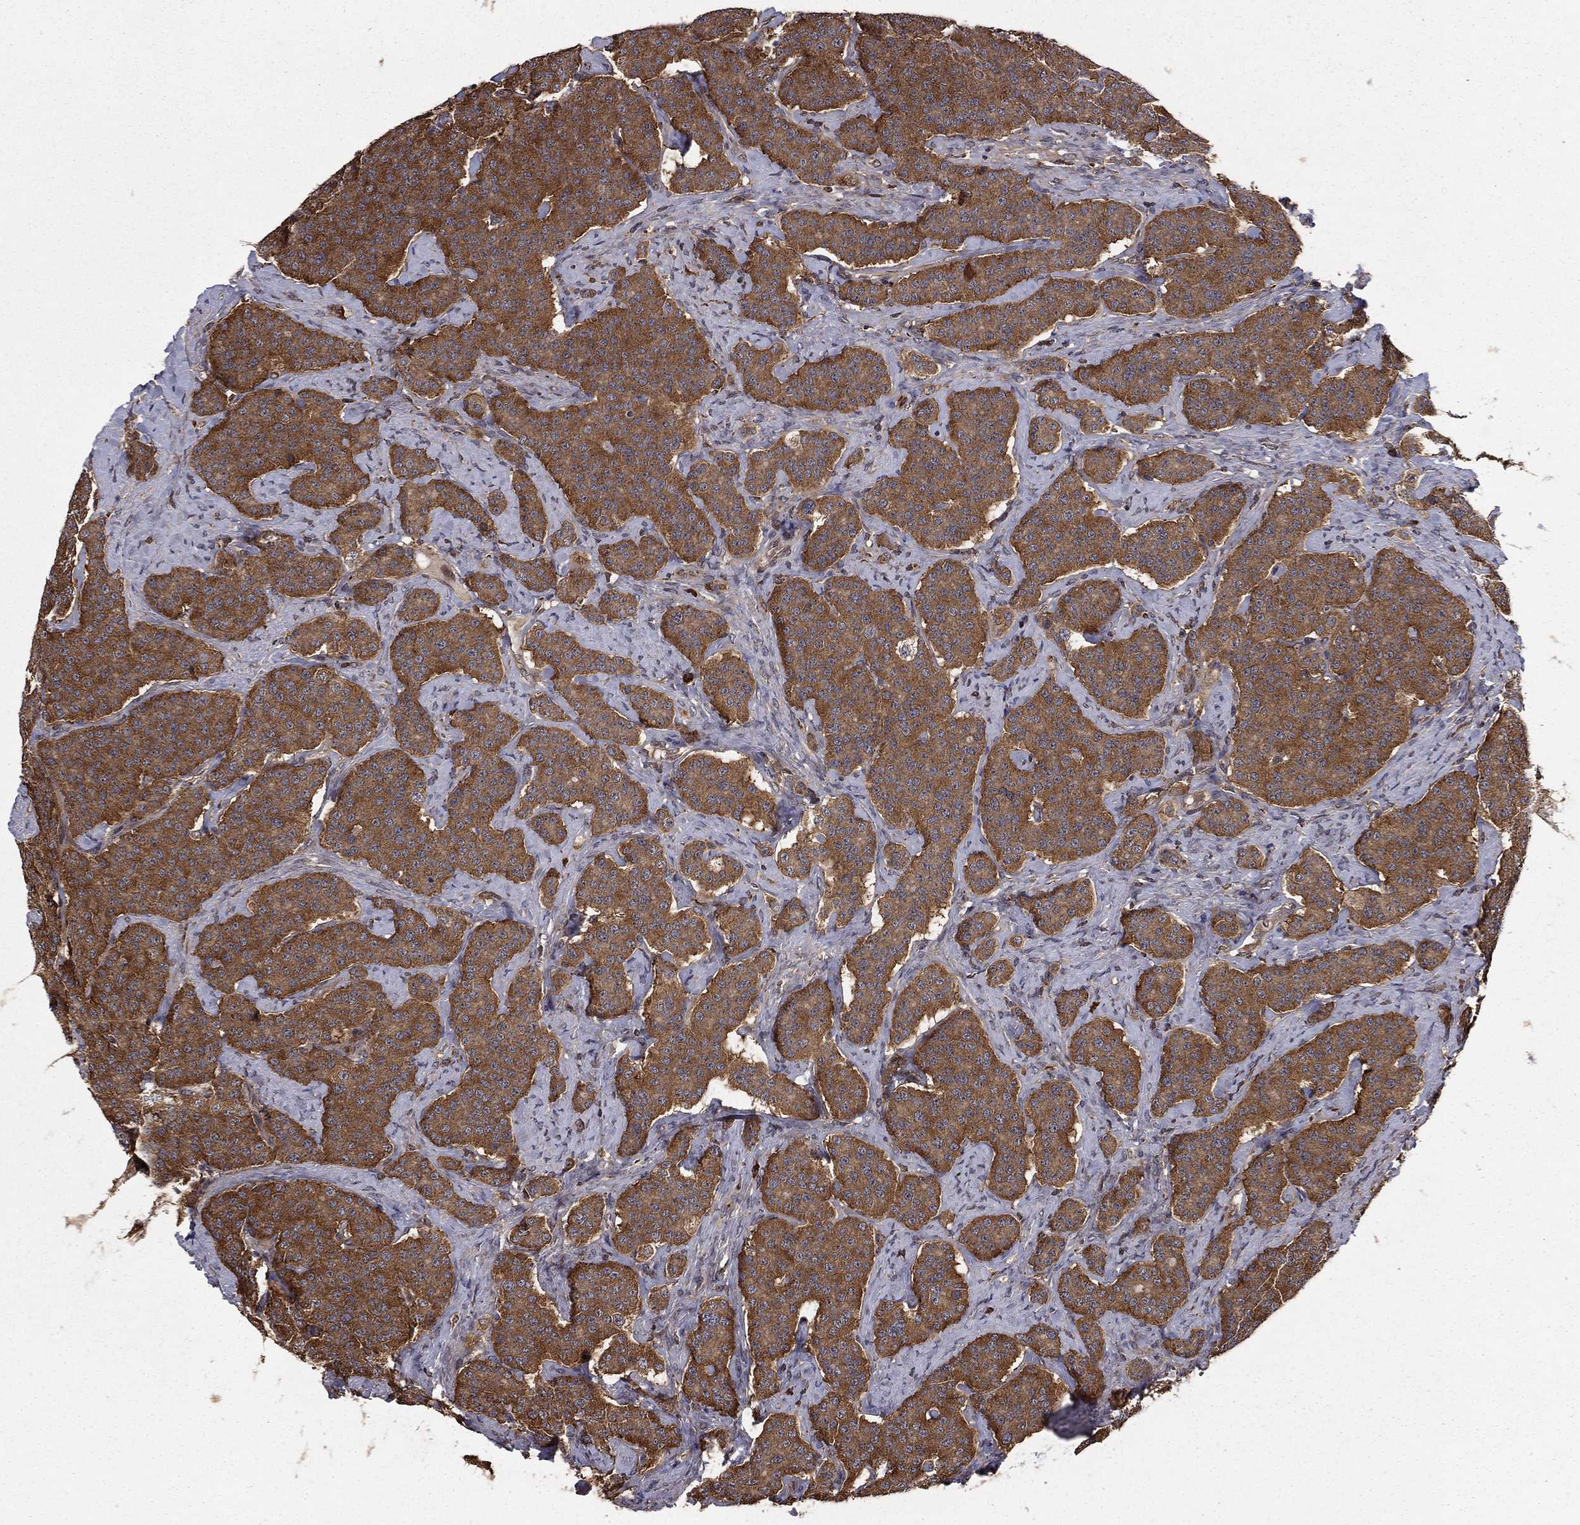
{"staining": {"intensity": "strong", "quantity": ">75%", "location": "cytoplasmic/membranous"}, "tissue": "carcinoid", "cell_type": "Tumor cells", "image_type": "cancer", "snomed": [{"axis": "morphology", "description": "Carcinoid, malignant, NOS"}, {"axis": "topography", "description": "Small intestine"}], "caption": "This micrograph displays IHC staining of malignant carcinoid, with high strong cytoplasmic/membranous positivity in approximately >75% of tumor cells.", "gene": "BABAM2", "patient": {"sex": "female", "age": 58}}